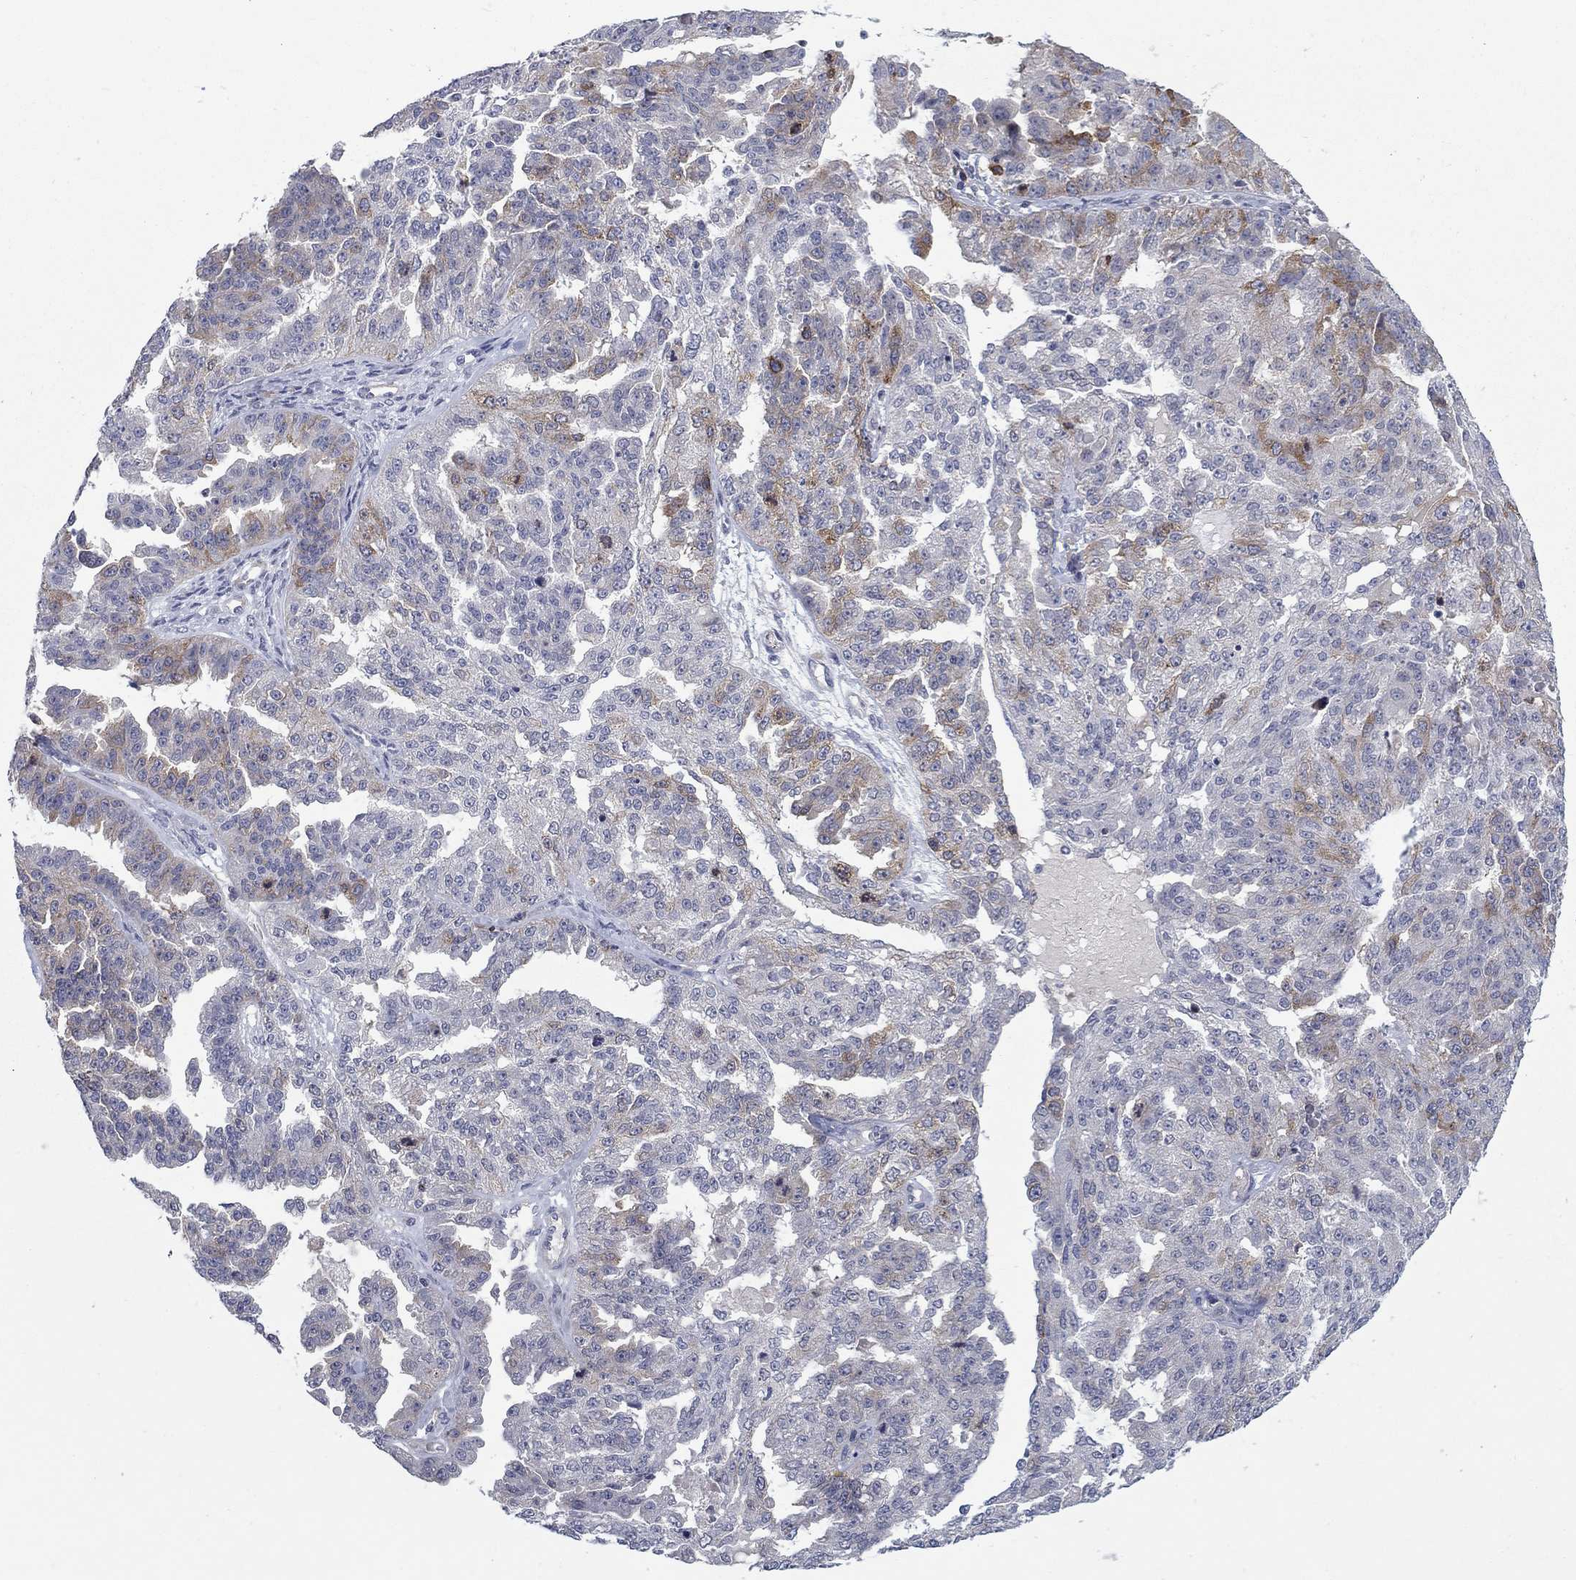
{"staining": {"intensity": "moderate", "quantity": "<25%", "location": "cytoplasmic/membranous"}, "tissue": "ovarian cancer", "cell_type": "Tumor cells", "image_type": "cancer", "snomed": [{"axis": "morphology", "description": "Cystadenocarcinoma, serous, NOS"}, {"axis": "topography", "description": "Ovary"}], "caption": "Ovarian serous cystadenocarcinoma tissue displays moderate cytoplasmic/membranous positivity in approximately <25% of tumor cells", "gene": "KIF15", "patient": {"sex": "female", "age": 58}}